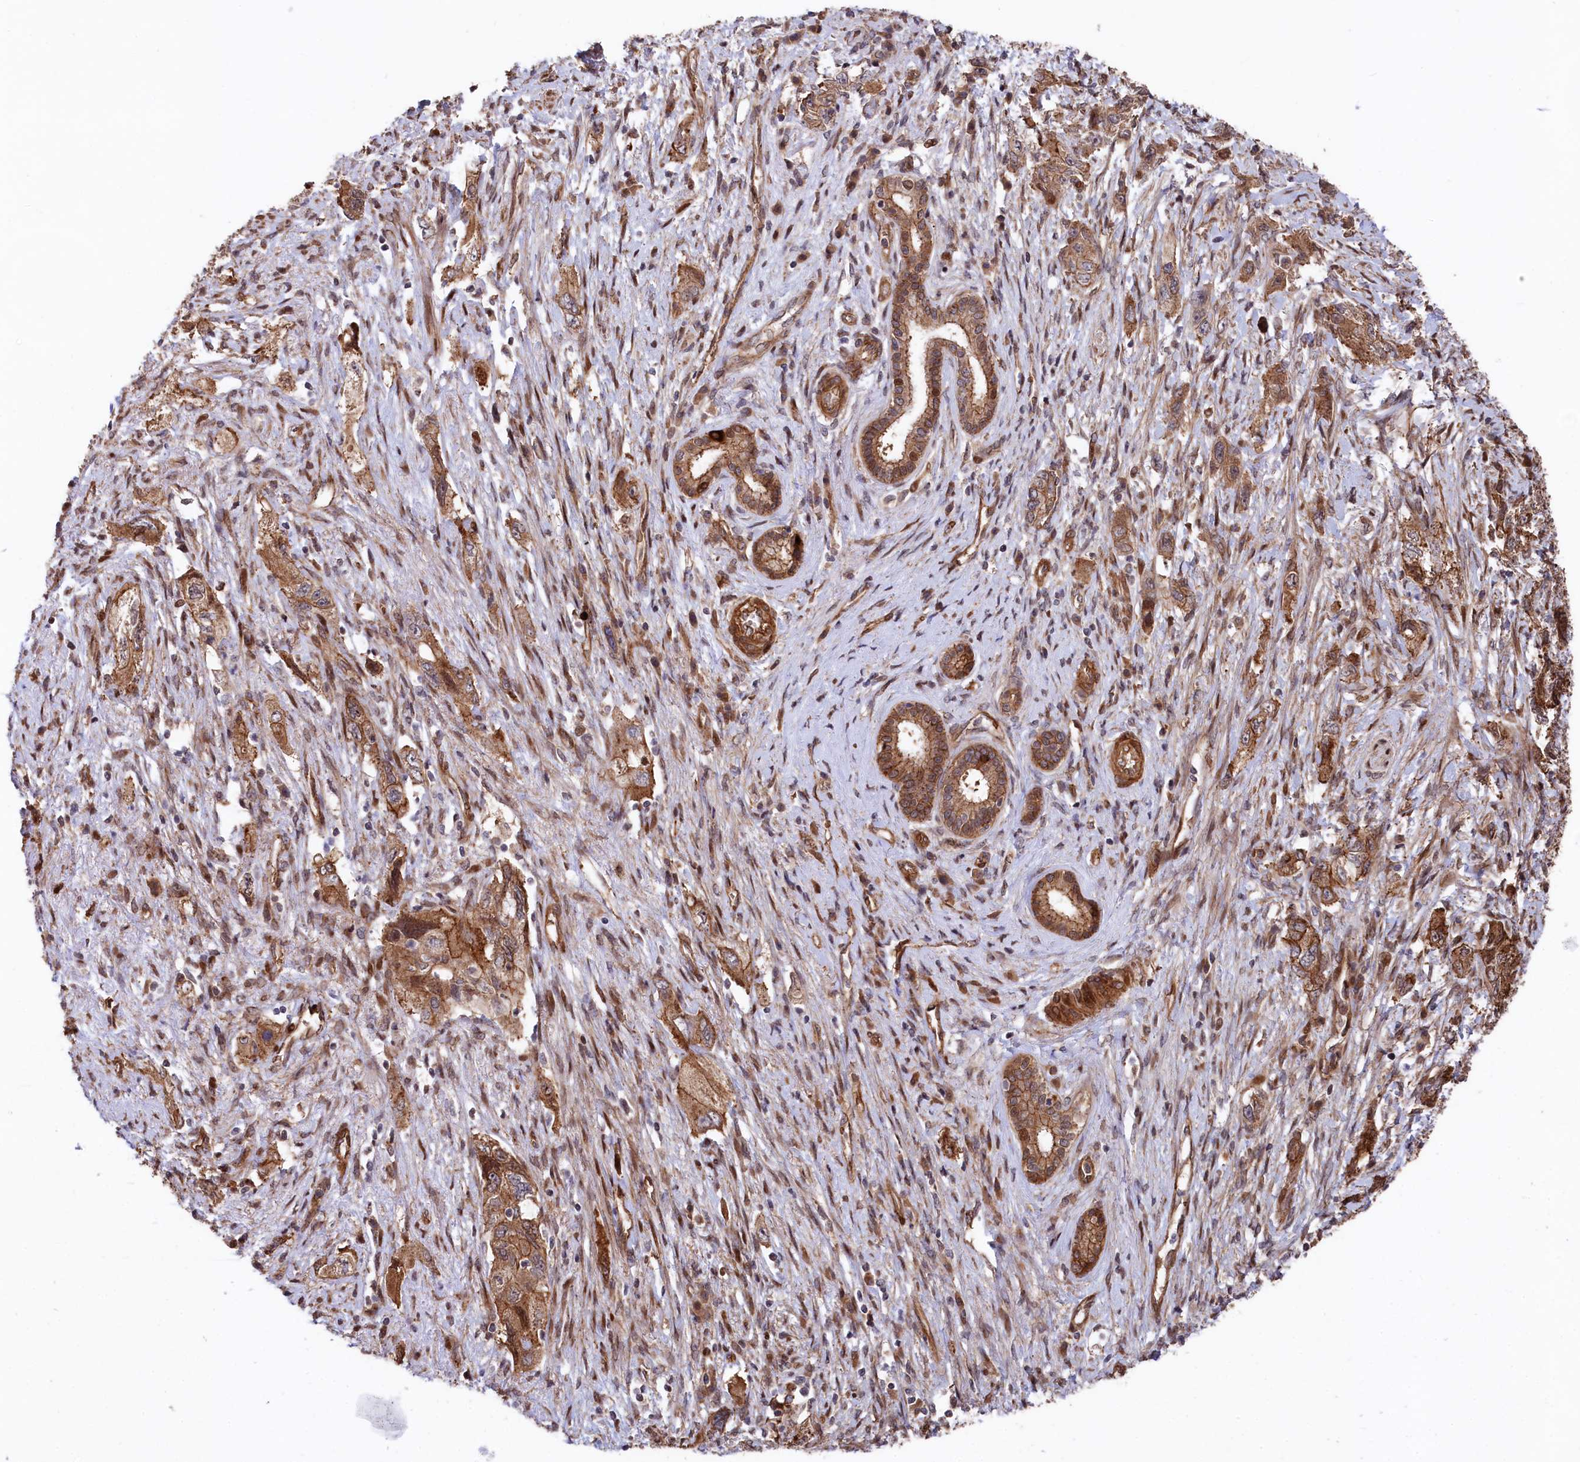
{"staining": {"intensity": "strong", "quantity": ">75%", "location": "cytoplasmic/membranous"}, "tissue": "pancreatic cancer", "cell_type": "Tumor cells", "image_type": "cancer", "snomed": [{"axis": "morphology", "description": "Adenocarcinoma, NOS"}, {"axis": "topography", "description": "Pancreas"}], "caption": "The micrograph displays immunohistochemical staining of pancreatic cancer (adenocarcinoma). There is strong cytoplasmic/membranous staining is seen in approximately >75% of tumor cells.", "gene": "TNKS1BP1", "patient": {"sex": "female", "age": 73}}